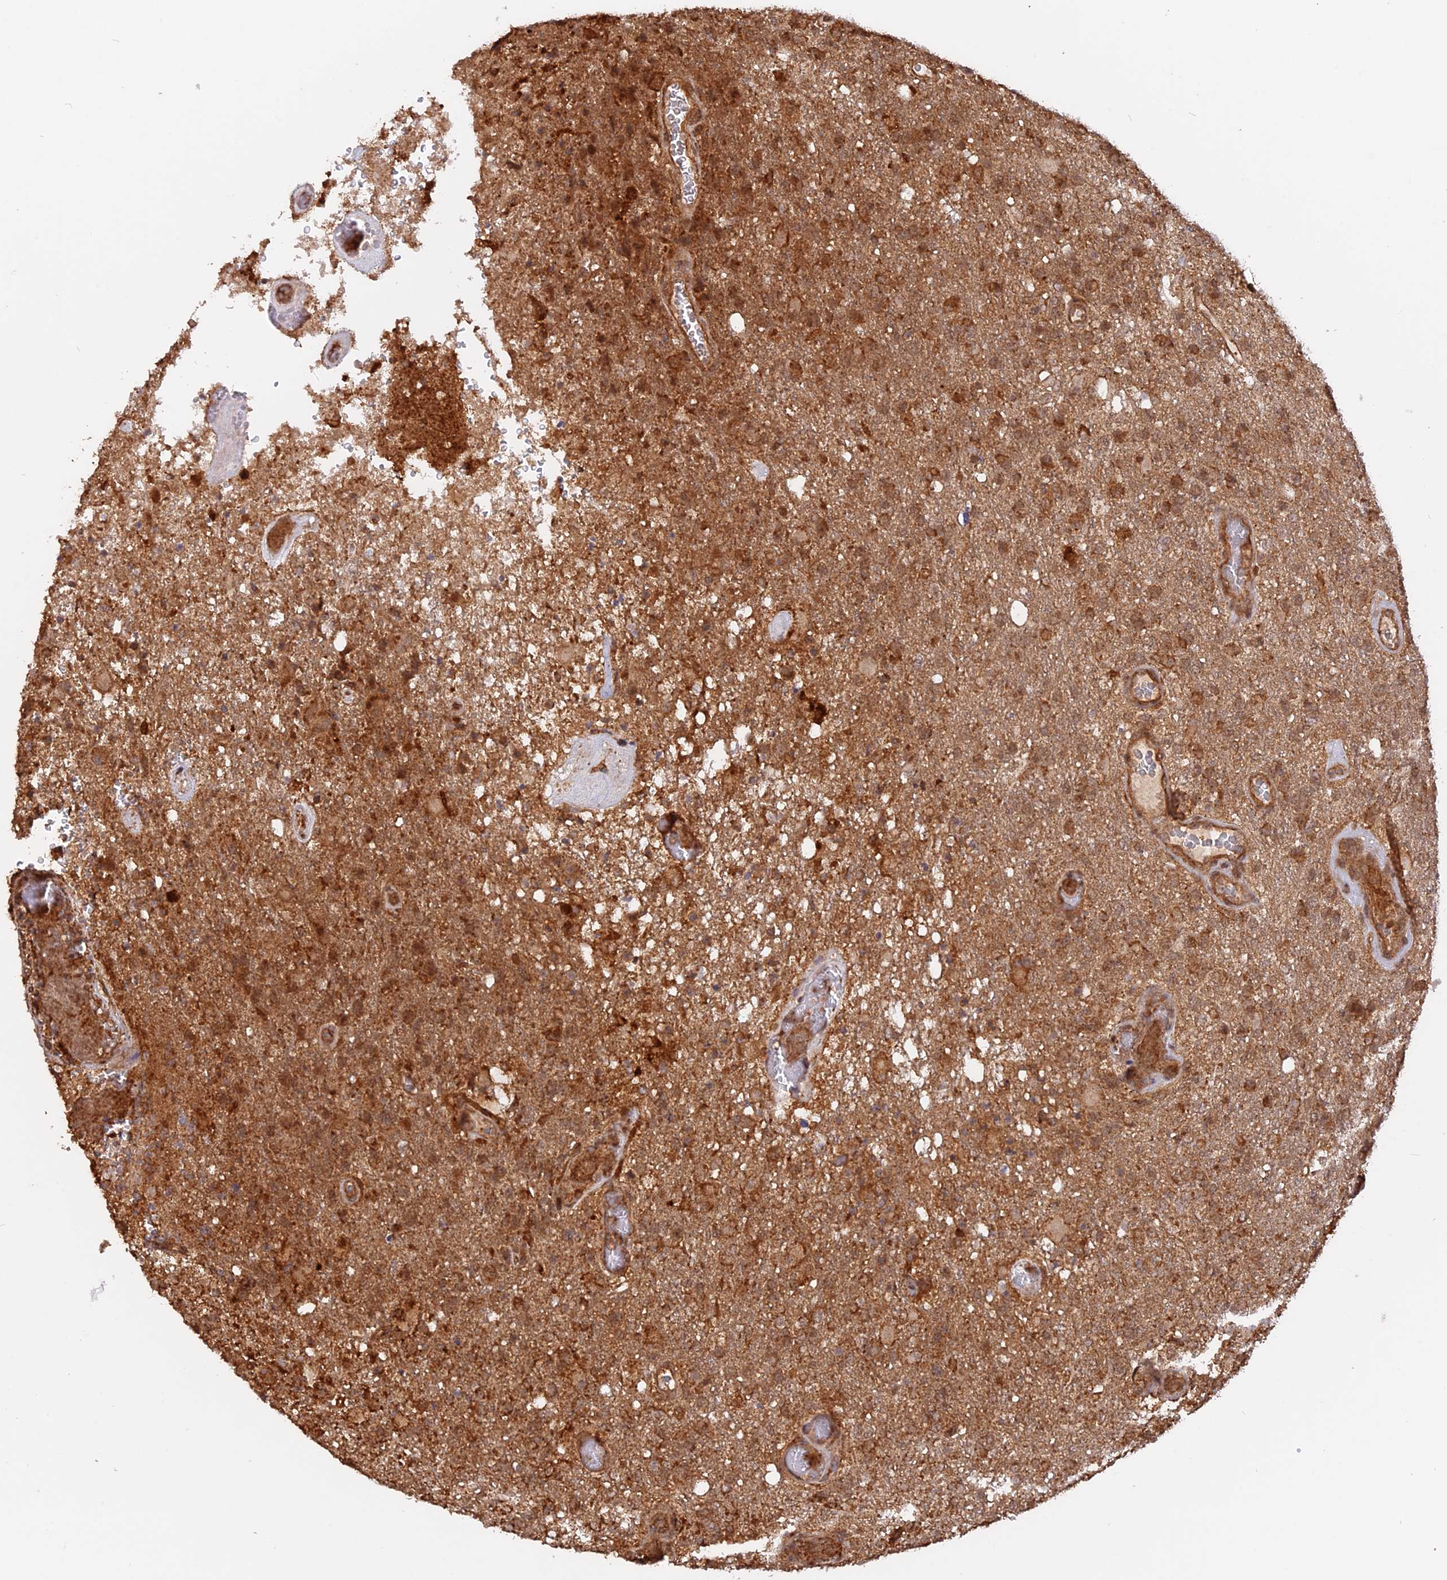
{"staining": {"intensity": "moderate", "quantity": ">75%", "location": "cytoplasmic/membranous"}, "tissue": "glioma", "cell_type": "Tumor cells", "image_type": "cancer", "snomed": [{"axis": "morphology", "description": "Glioma, malignant, High grade"}, {"axis": "topography", "description": "Brain"}], "caption": "IHC histopathology image of glioma stained for a protein (brown), which reveals medium levels of moderate cytoplasmic/membranous expression in about >75% of tumor cells.", "gene": "CCDC174", "patient": {"sex": "female", "age": 74}}